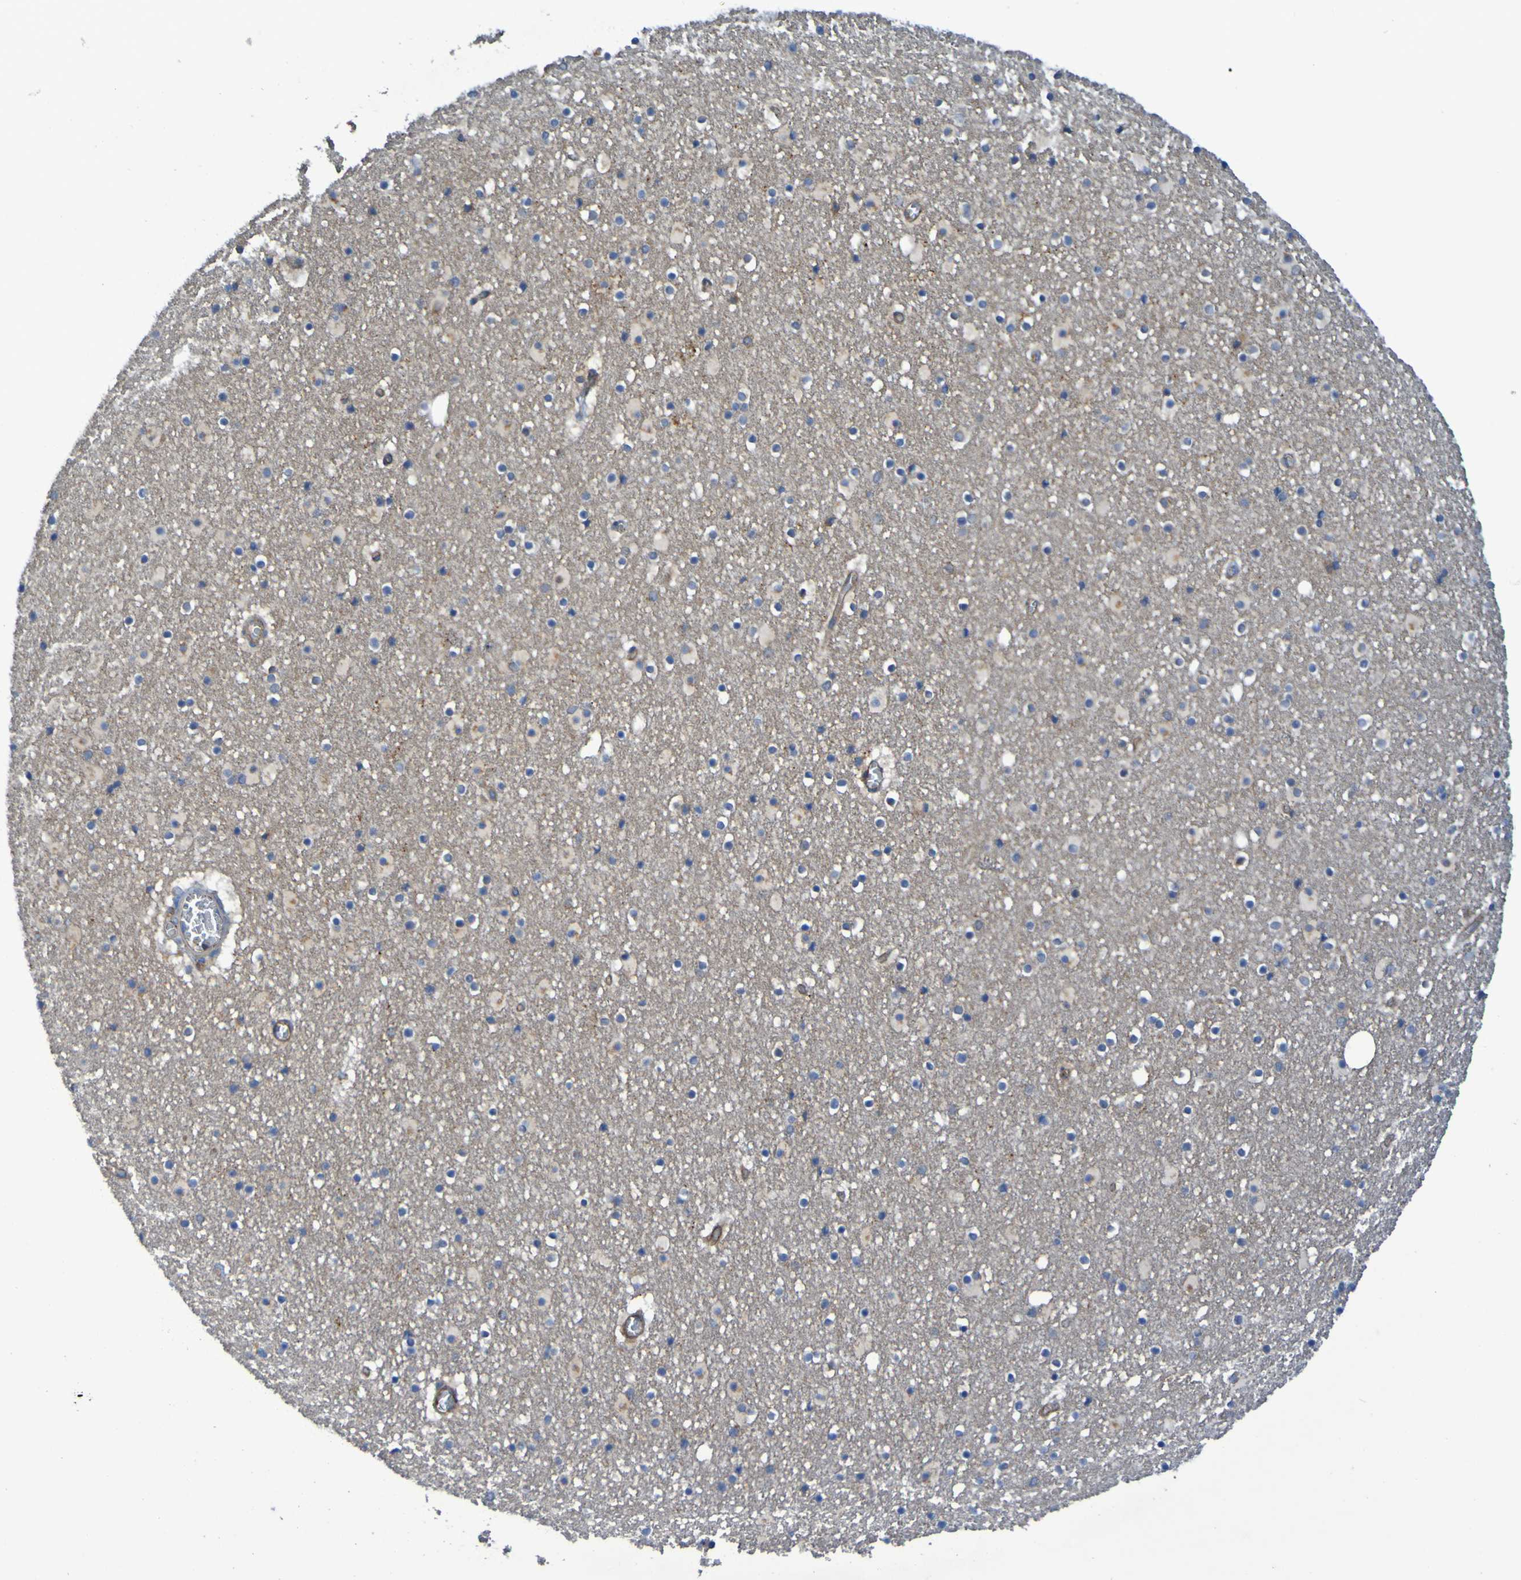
{"staining": {"intensity": "moderate", "quantity": "<25%", "location": "cytoplasmic/membranous"}, "tissue": "caudate", "cell_type": "Glial cells", "image_type": "normal", "snomed": [{"axis": "morphology", "description": "Normal tissue, NOS"}, {"axis": "topography", "description": "Lateral ventricle wall"}], "caption": "This is a photomicrograph of IHC staining of normal caudate, which shows moderate expression in the cytoplasmic/membranous of glial cells.", "gene": "ARHGEF16", "patient": {"sex": "male", "age": 45}}